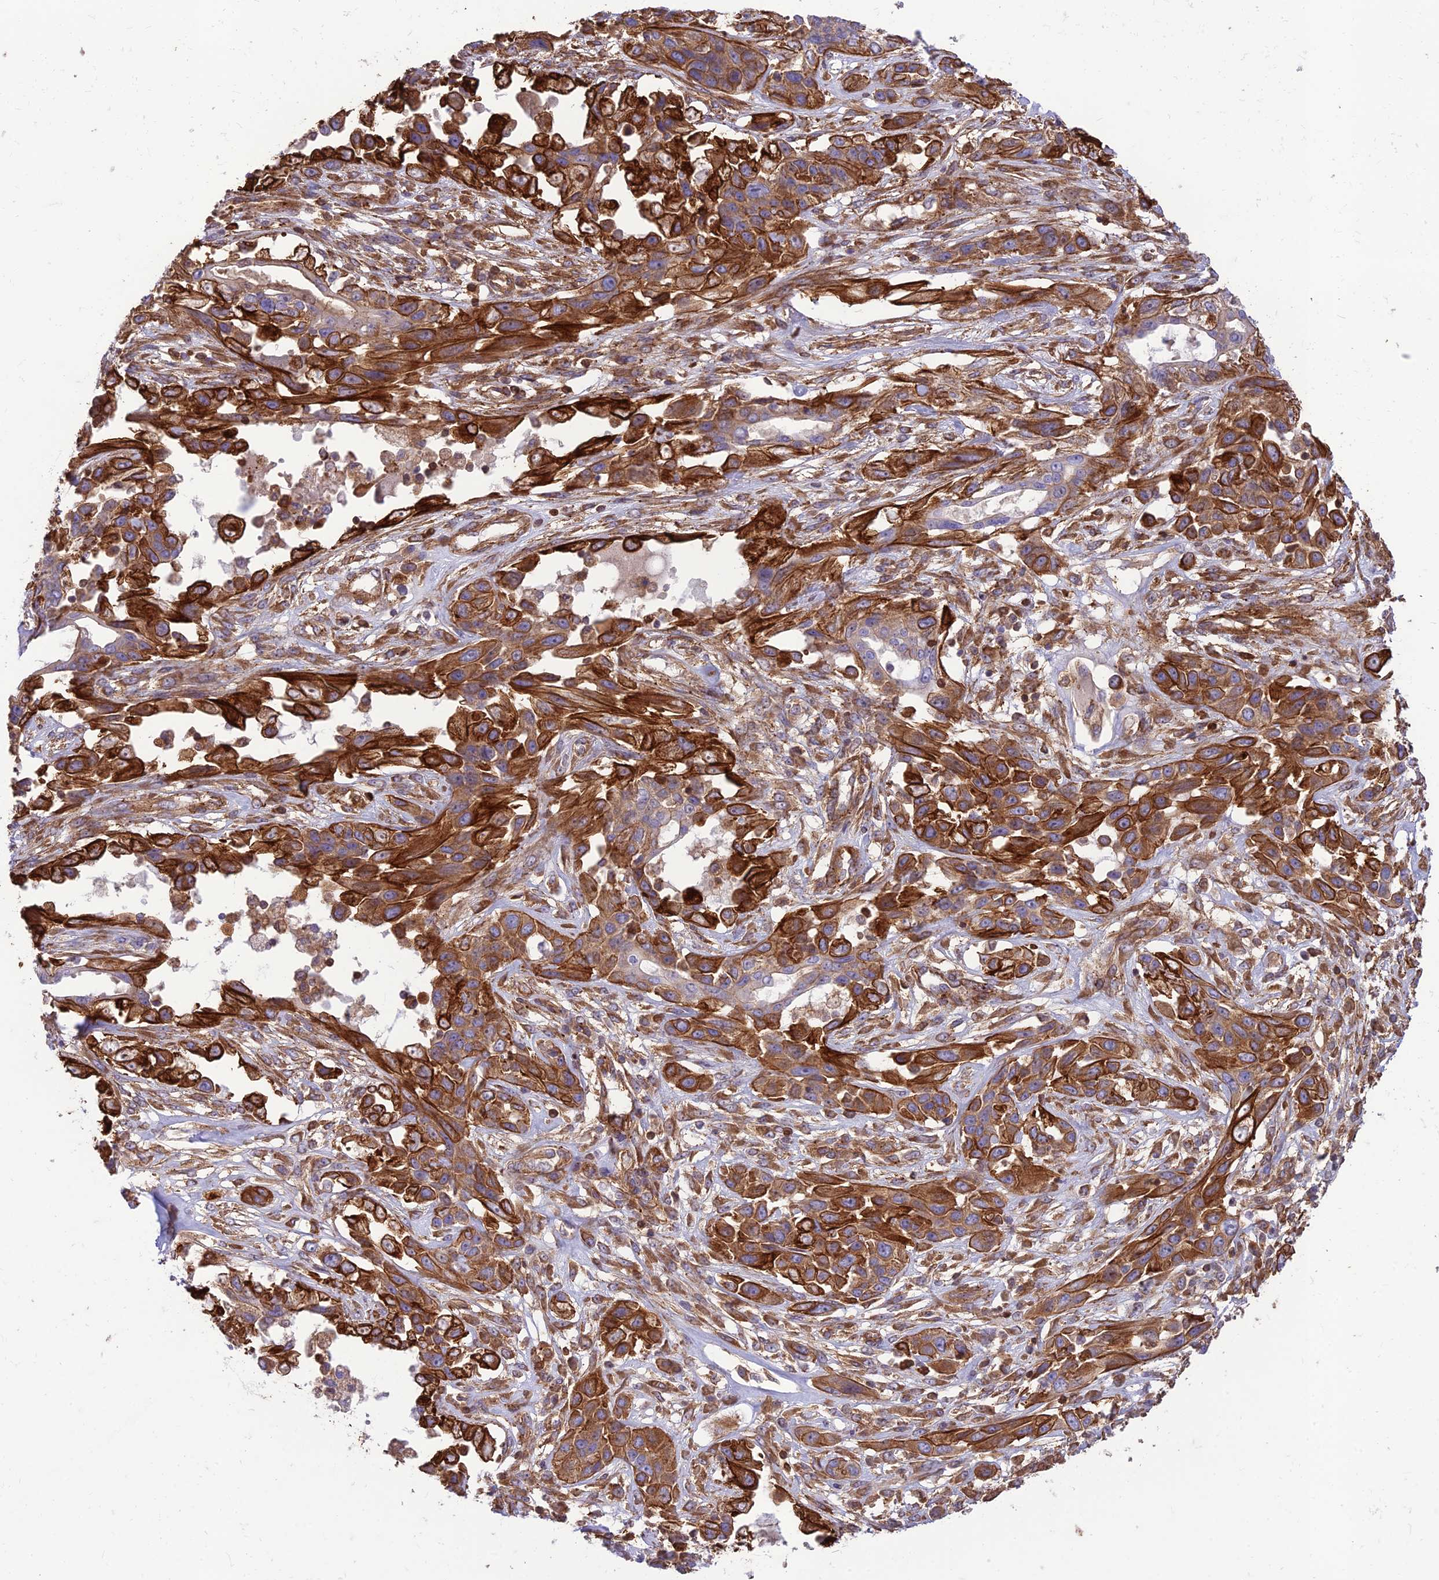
{"staining": {"intensity": "strong", "quantity": ">75%", "location": "cytoplasmic/membranous"}, "tissue": "lung cancer", "cell_type": "Tumor cells", "image_type": "cancer", "snomed": [{"axis": "morphology", "description": "Squamous cell carcinoma, NOS"}, {"axis": "topography", "description": "Lung"}], "caption": "Protein staining reveals strong cytoplasmic/membranous expression in about >75% of tumor cells in lung cancer.", "gene": "HPSE2", "patient": {"sex": "female", "age": 70}}